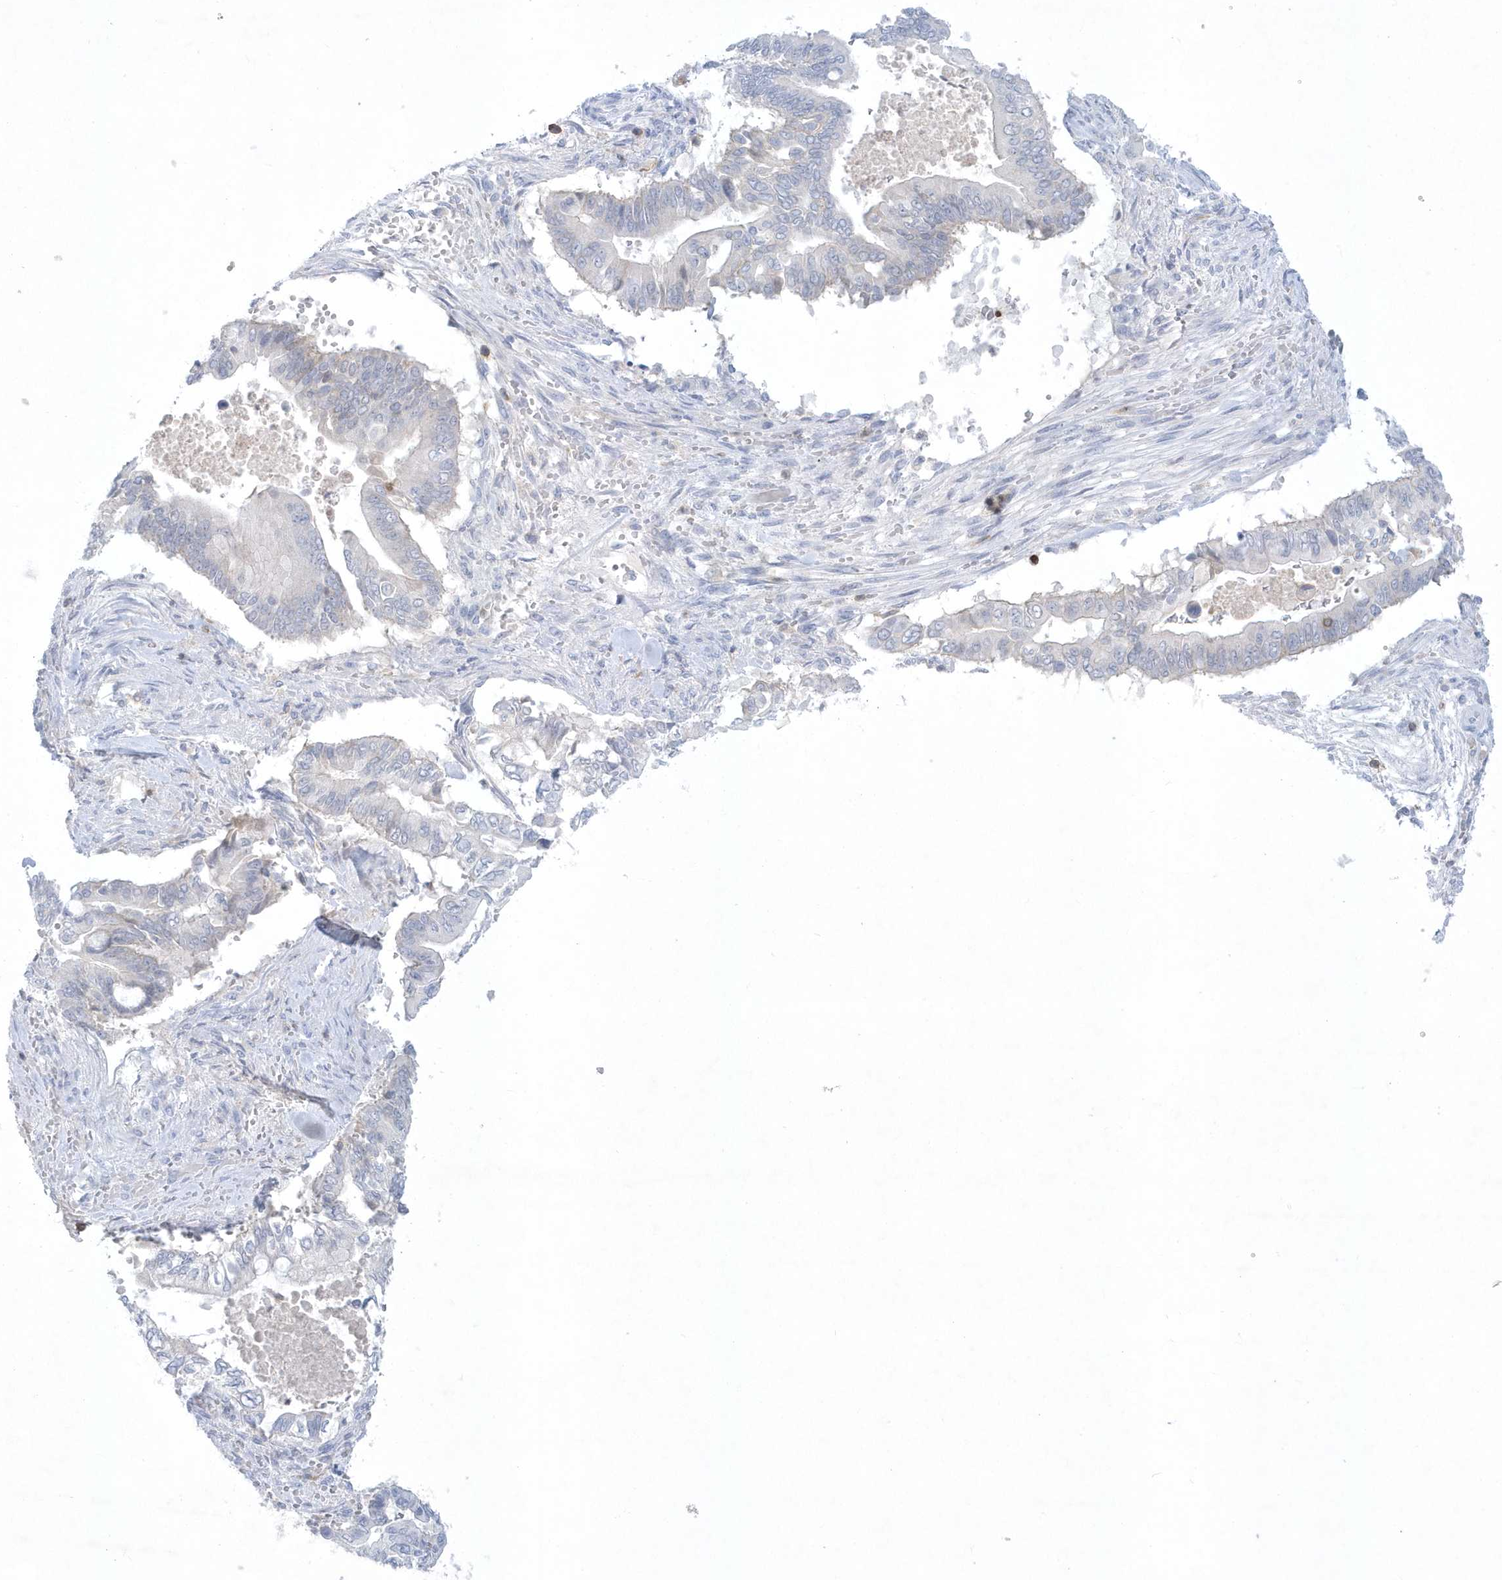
{"staining": {"intensity": "negative", "quantity": "none", "location": "none"}, "tissue": "pancreatic cancer", "cell_type": "Tumor cells", "image_type": "cancer", "snomed": [{"axis": "morphology", "description": "Adenocarcinoma, NOS"}, {"axis": "topography", "description": "Pancreas"}], "caption": "Immunohistochemistry image of pancreatic adenocarcinoma stained for a protein (brown), which shows no staining in tumor cells. (DAB IHC, high magnification).", "gene": "PSD4", "patient": {"sex": "male", "age": 68}}